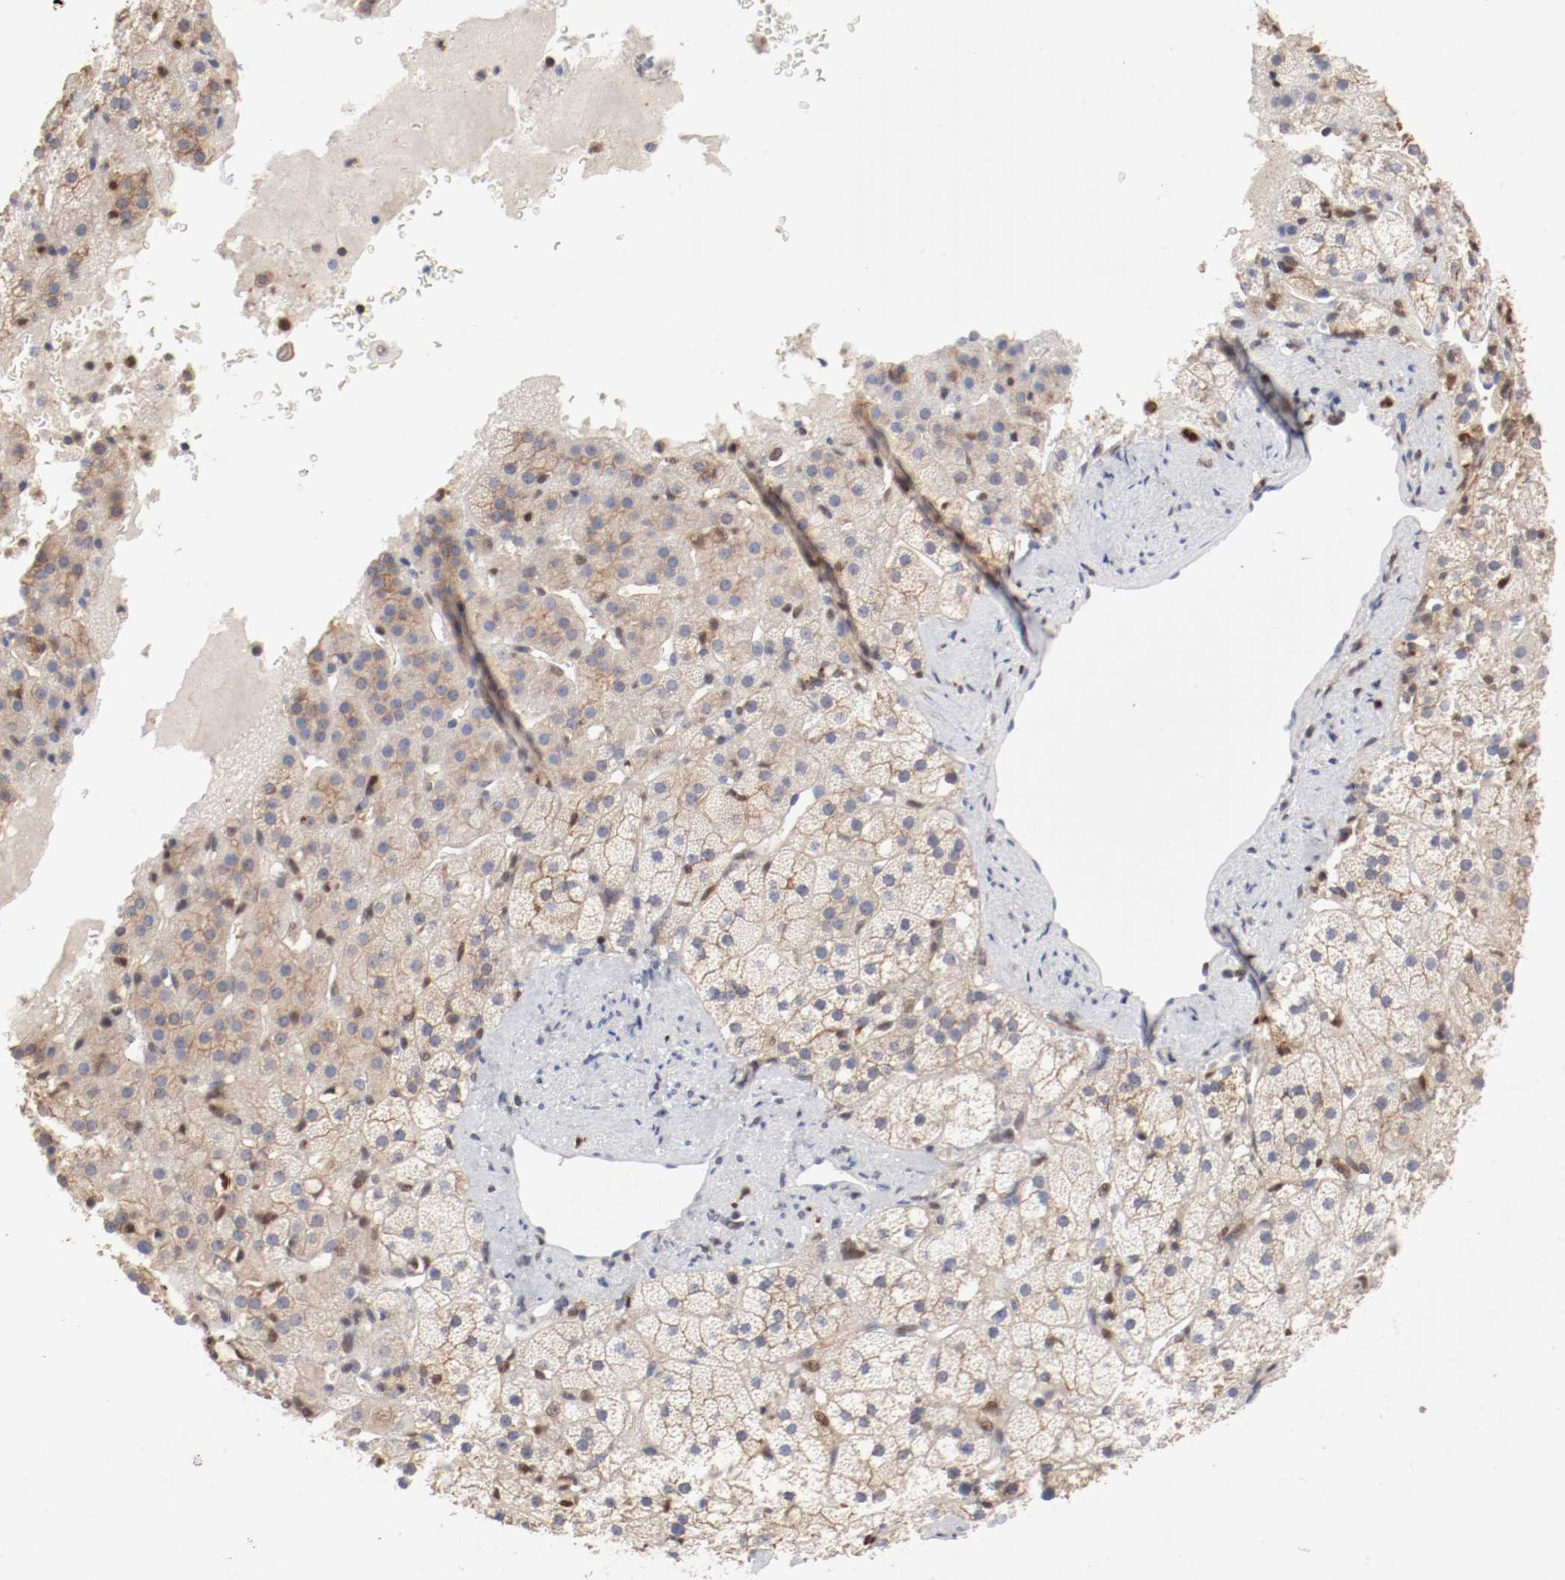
{"staining": {"intensity": "moderate", "quantity": "25%-75%", "location": "cytoplasmic/membranous"}, "tissue": "adrenal gland", "cell_type": "Glandular cells", "image_type": "normal", "snomed": [{"axis": "morphology", "description": "Normal tissue, NOS"}, {"axis": "topography", "description": "Adrenal gland"}], "caption": "Immunohistochemical staining of normal human adrenal gland displays moderate cytoplasmic/membranous protein positivity in approximately 25%-75% of glandular cells. The protein is shown in brown color, while the nuclei are stained blue.", "gene": "ARHGEF6", "patient": {"sex": "male", "age": 35}}